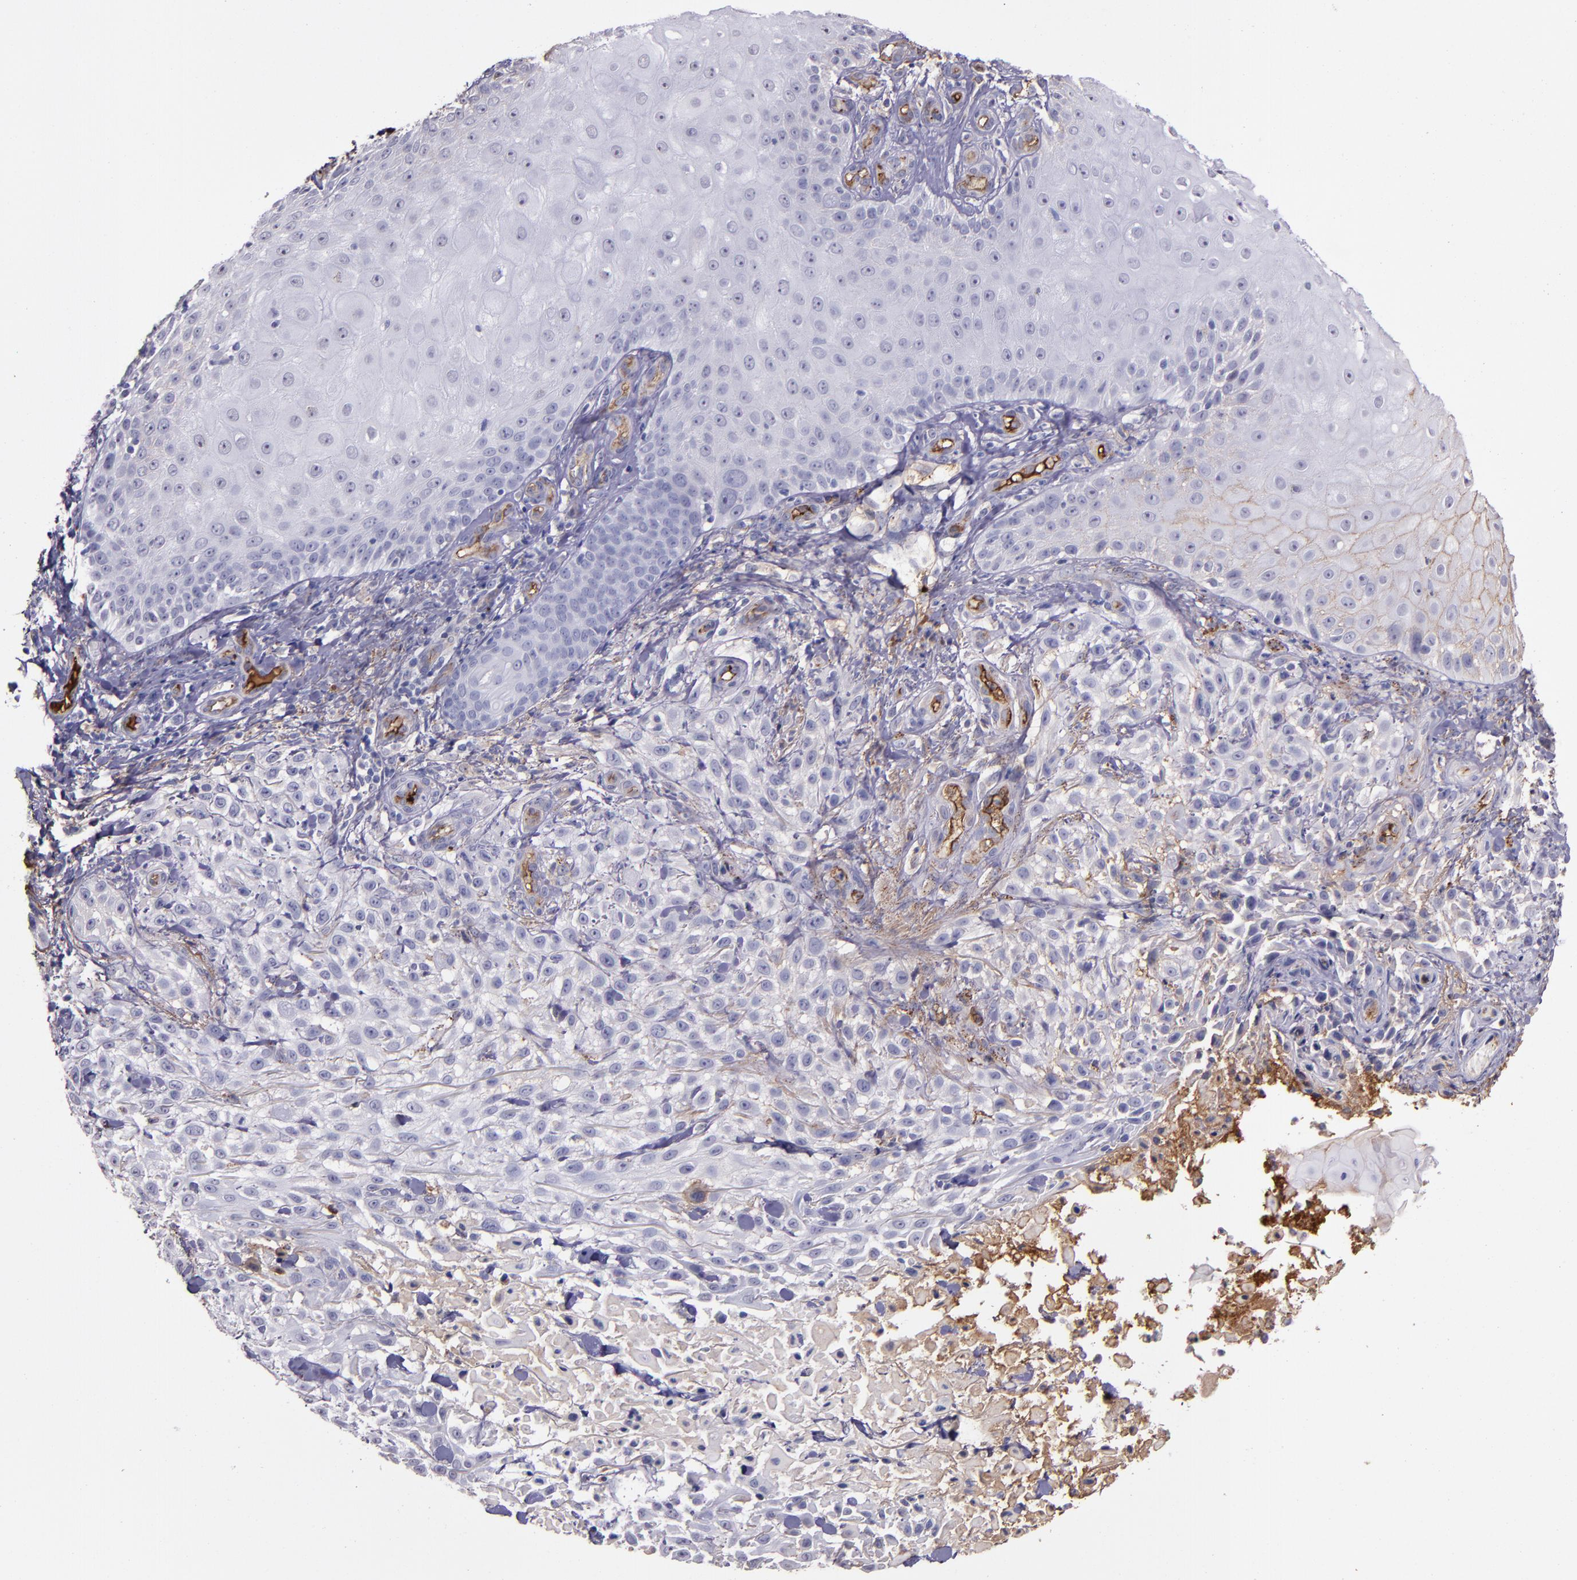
{"staining": {"intensity": "negative", "quantity": "none", "location": "none"}, "tissue": "skin cancer", "cell_type": "Tumor cells", "image_type": "cancer", "snomed": [{"axis": "morphology", "description": "Squamous cell carcinoma, NOS"}, {"axis": "topography", "description": "Skin"}], "caption": "The micrograph displays no significant expression in tumor cells of skin cancer (squamous cell carcinoma).", "gene": "A2M", "patient": {"sex": "female", "age": 42}}